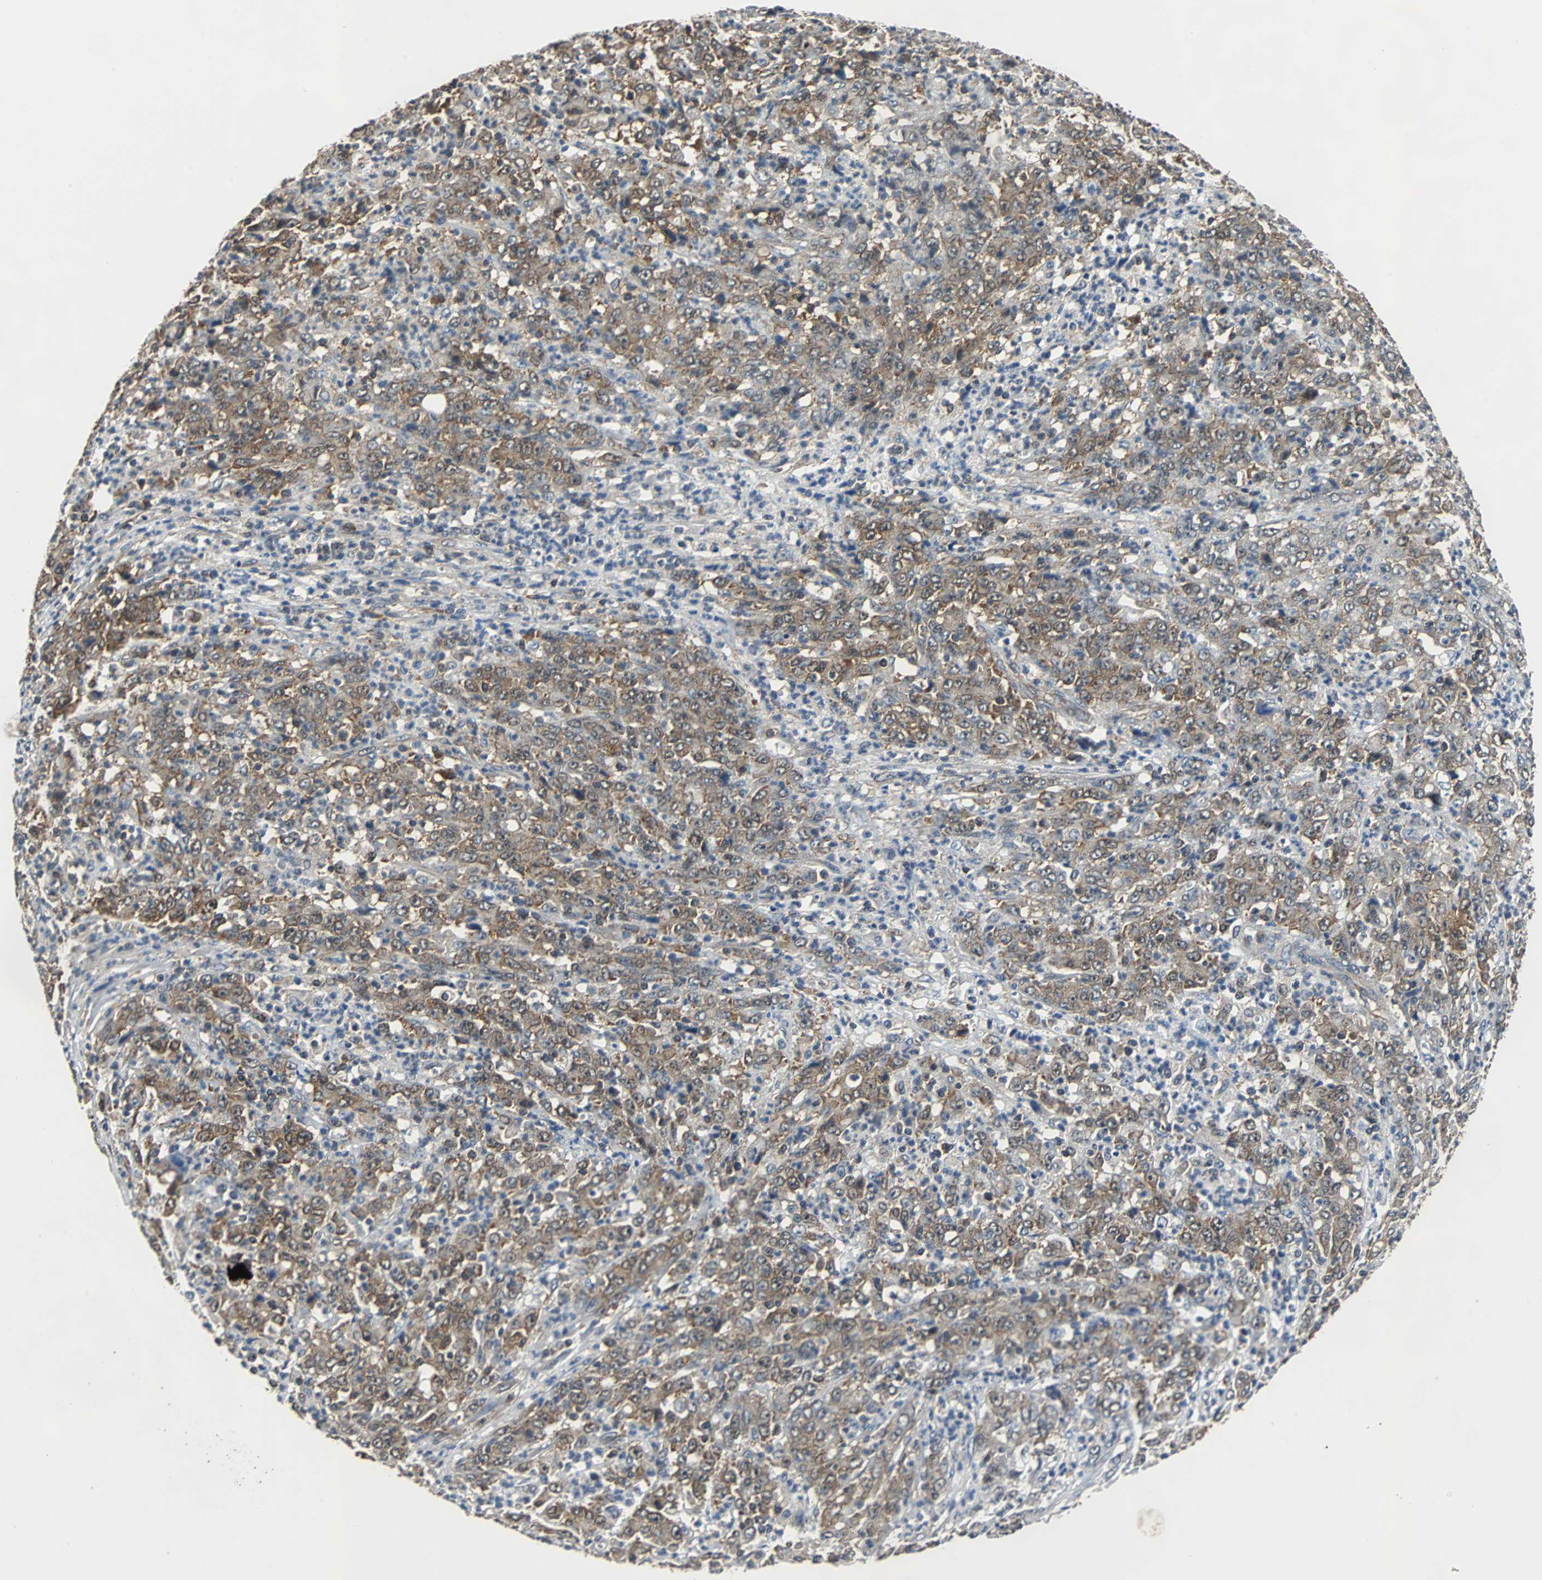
{"staining": {"intensity": "moderate", "quantity": ">75%", "location": "cytoplasmic/membranous"}, "tissue": "stomach cancer", "cell_type": "Tumor cells", "image_type": "cancer", "snomed": [{"axis": "morphology", "description": "Adenocarcinoma, NOS"}, {"axis": "topography", "description": "Stomach, lower"}], "caption": "Stomach cancer (adenocarcinoma) stained with a protein marker demonstrates moderate staining in tumor cells.", "gene": "VBP1", "patient": {"sex": "female", "age": 71}}